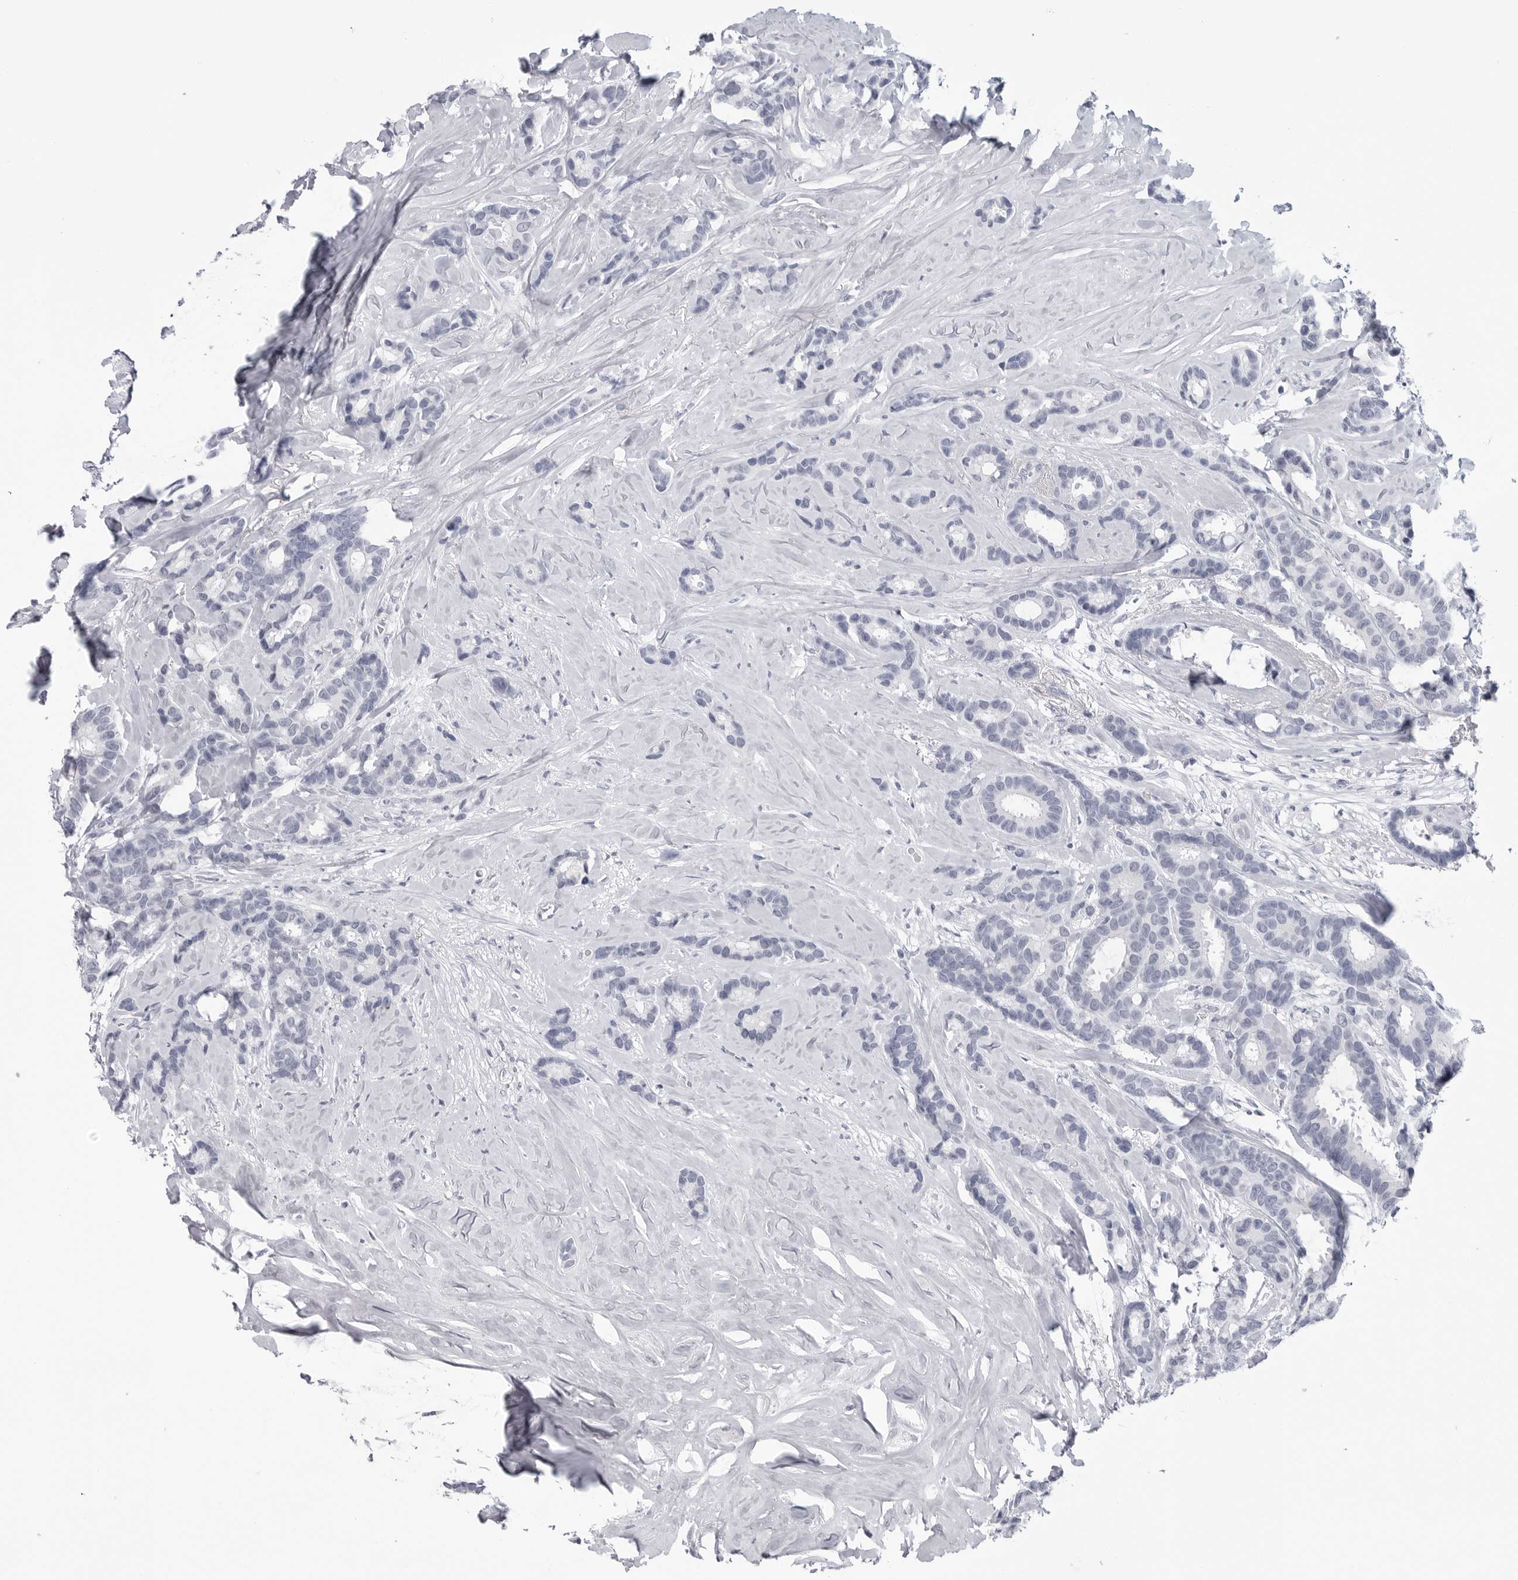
{"staining": {"intensity": "negative", "quantity": "none", "location": "none"}, "tissue": "breast cancer", "cell_type": "Tumor cells", "image_type": "cancer", "snomed": [{"axis": "morphology", "description": "Duct carcinoma"}, {"axis": "topography", "description": "Breast"}], "caption": "Breast cancer was stained to show a protein in brown. There is no significant expression in tumor cells.", "gene": "PGA3", "patient": {"sex": "female", "age": 87}}